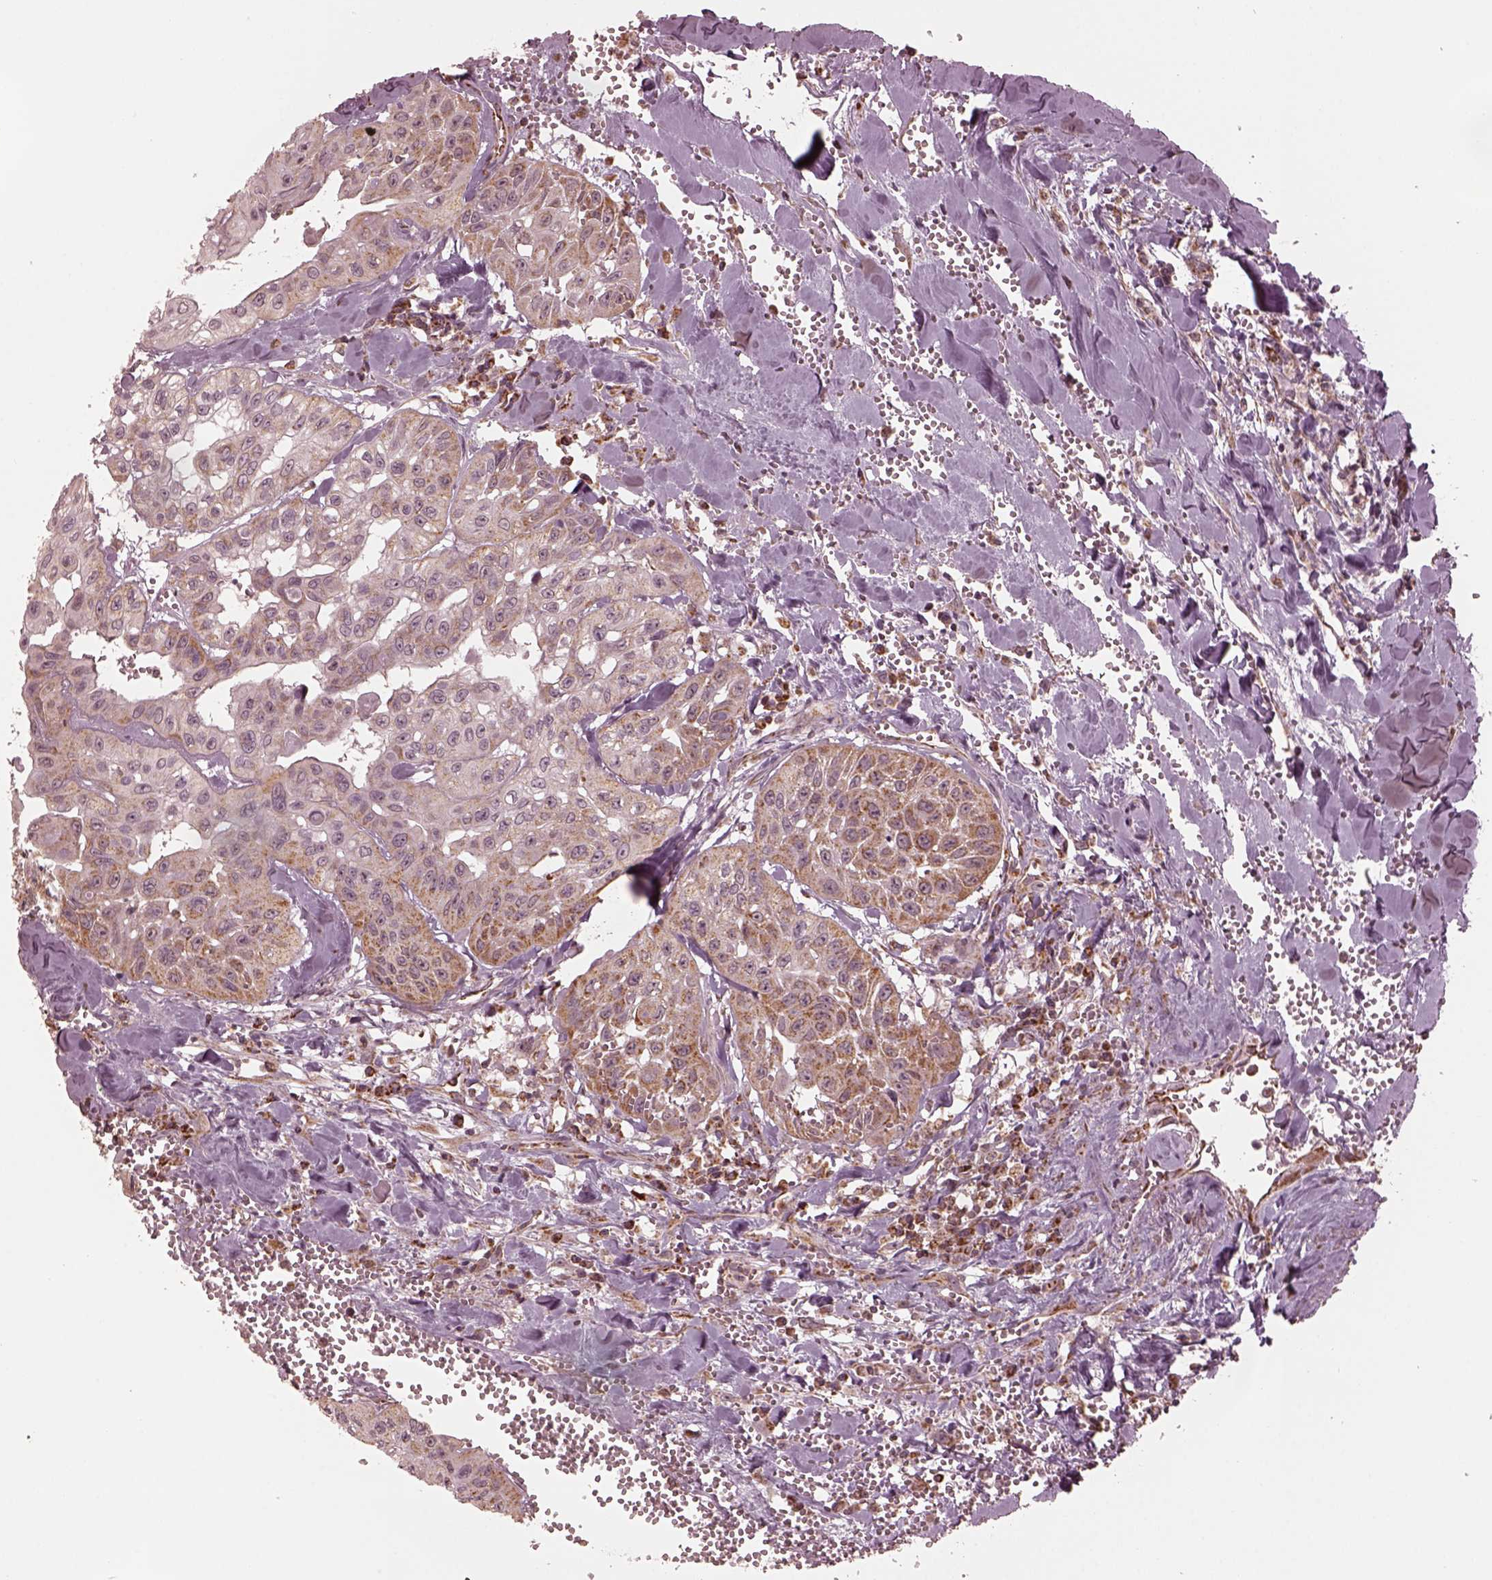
{"staining": {"intensity": "moderate", "quantity": "25%-75%", "location": "cytoplasmic/membranous"}, "tissue": "head and neck cancer", "cell_type": "Tumor cells", "image_type": "cancer", "snomed": [{"axis": "morphology", "description": "Adenocarcinoma, NOS"}, {"axis": "topography", "description": "Head-Neck"}], "caption": "Protein positivity by immunohistochemistry (IHC) shows moderate cytoplasmic/membranous positivity in about 25%-75% of tumor cells in head and neck cancer (adenocarcinoma).", "gene": "NDUFB10", "patient": {"sex": "male", "age": 73}}